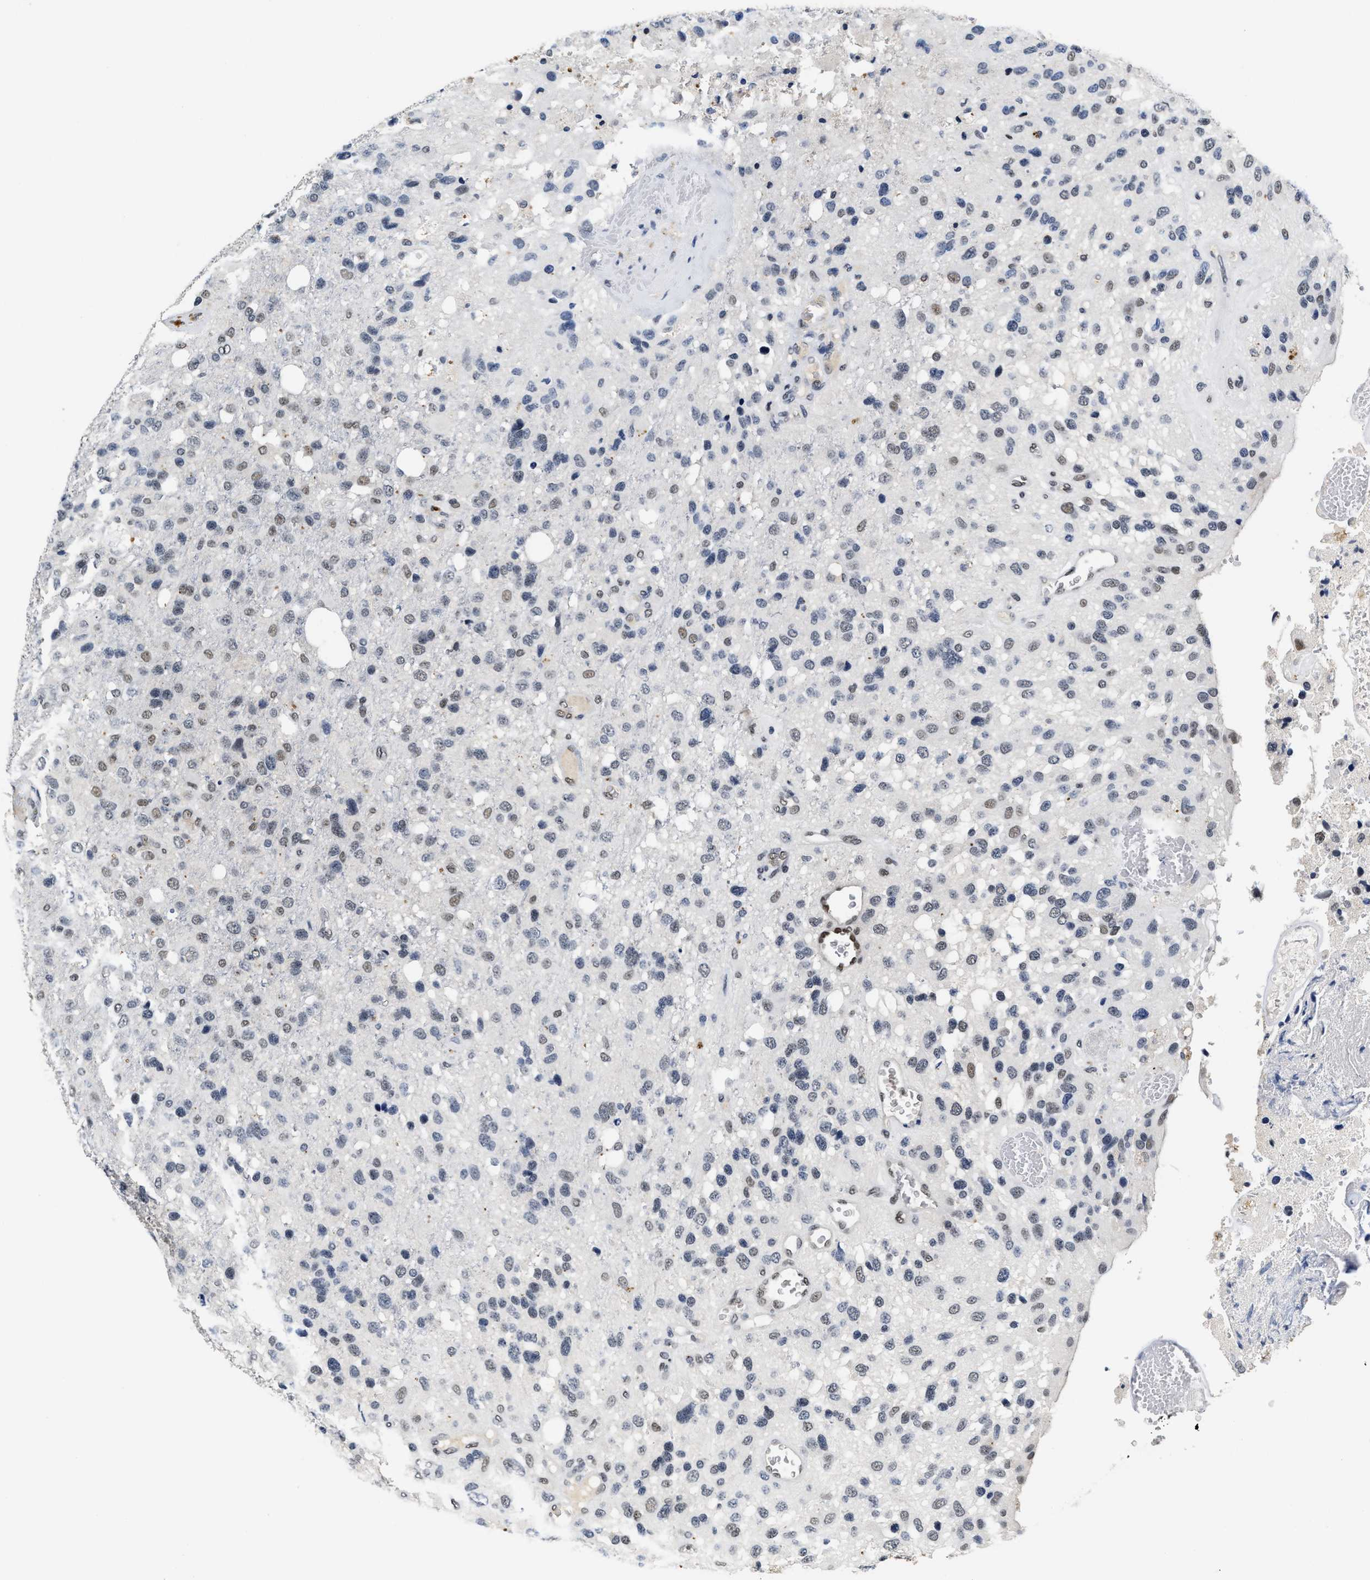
{"staining": {"intensity": "moderate", "quantity": "<25%", "location": "nuclear"}, "tissue": "glioma", "cell_type": "Tumor cells", "image_type": "cancer", "snomed": [{"axis": "morphology", "description": "Glioma, malignant, High grade"}, {"axis": "topography", "description": "Brain"}], "caption": "The immunohistochemical stain shows moderate nuclear staining in tumor cells of glioma tissue.", "gene": "INIP", "patient": {"sex": "female", "age": 58}}